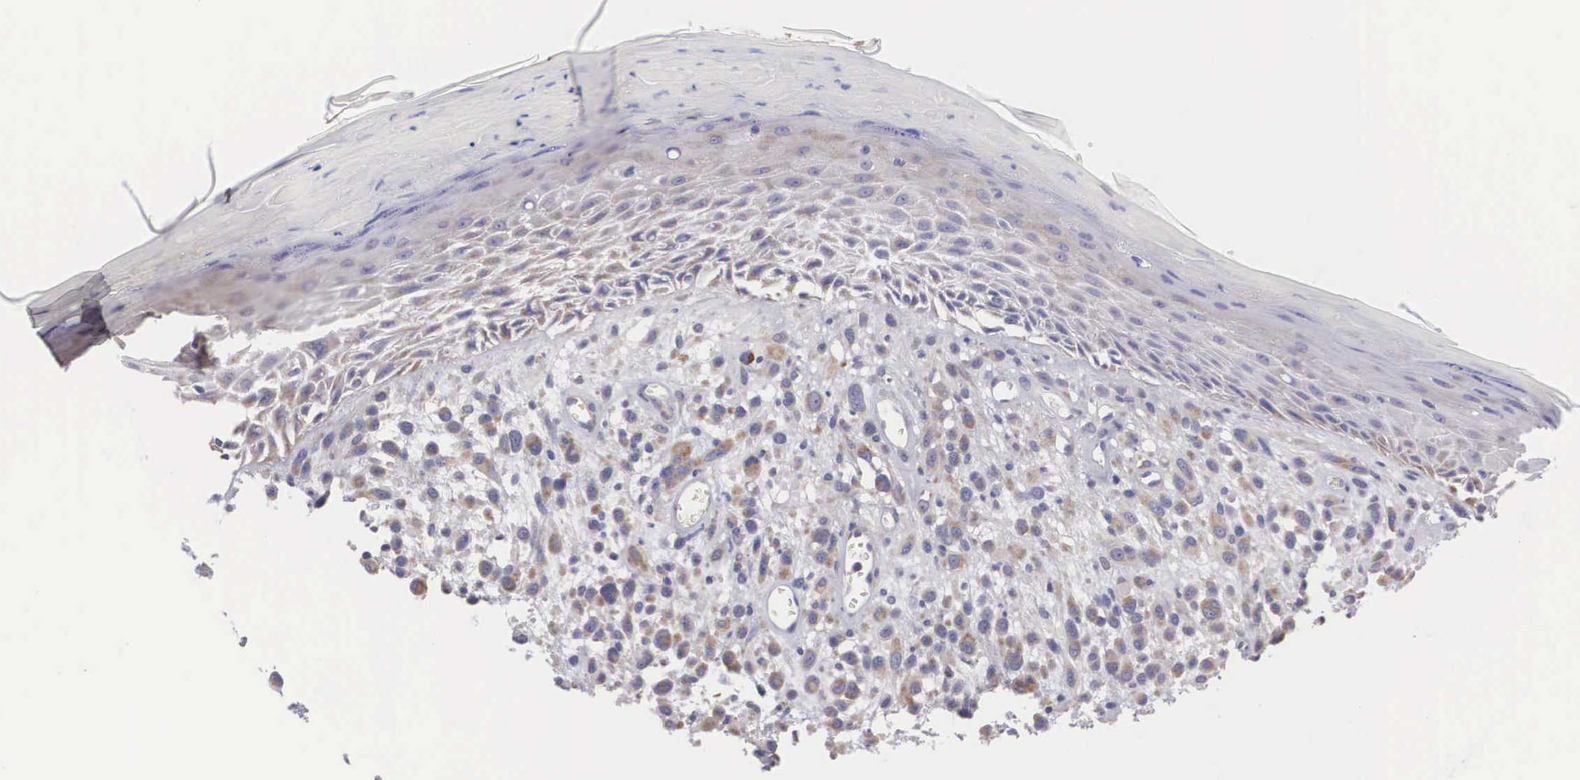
{"staining": {"intensity": "weak", "quantity": "25%-75%", "location": "cytoplasmic/membranous"}, "tissue": "melanoma", "cell_type": "Tumor cells", "image_type": "cancer", "snomed": [{"axis": "morphology", "description": "Malignant melanoma, NOS"}, {"axis": "topography", "description": "Skin"}], "caption": "Immunohistochemical staining of human malignant melanoma exhibits weak cytoplasmic/membranous protein expression in approximately 25%-75% of tumor cells.", "gene": "TXLNG", "patient": {"sex": "male", "age": 51}}